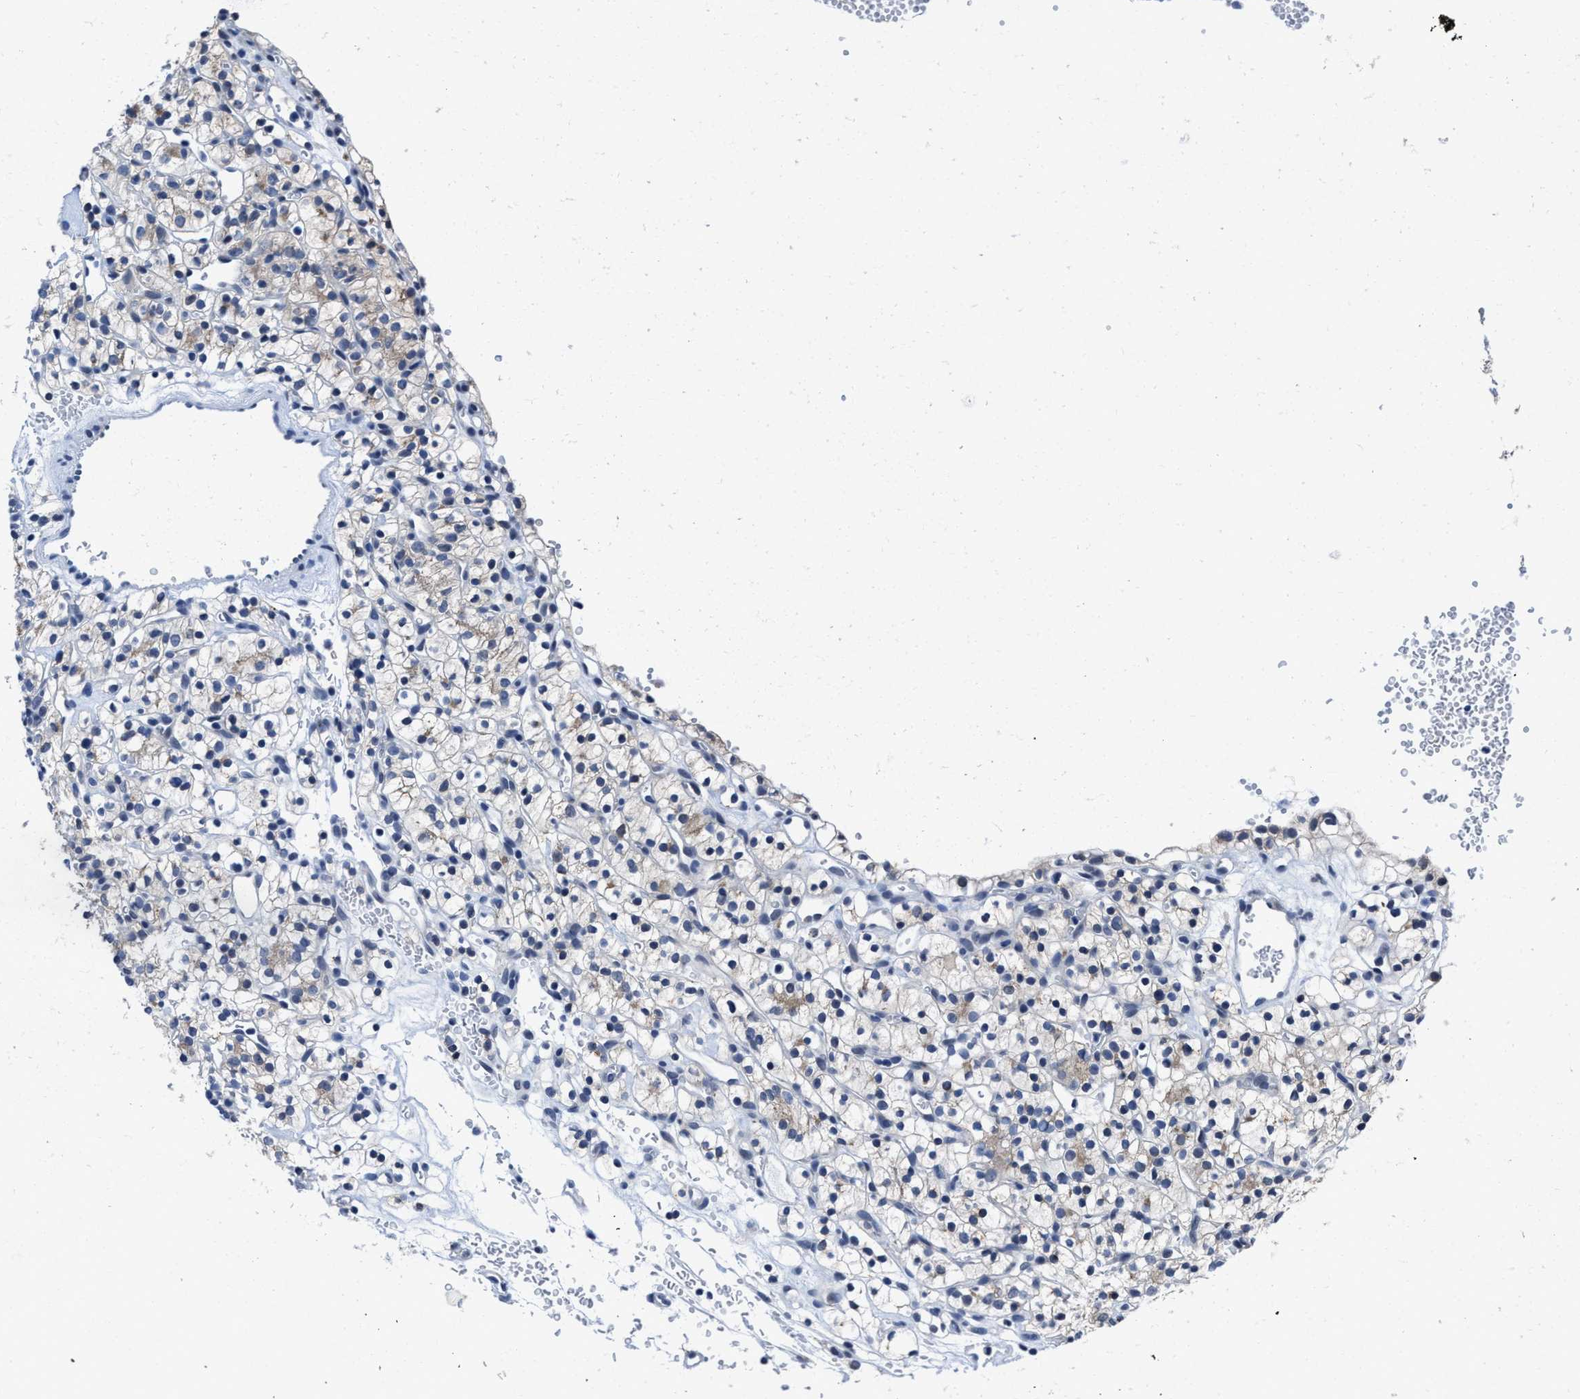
{"staining": {"intensity": "negative", "quantity": "none", "location": "none"}, "tissue": "renal cancer", "cell_type": "Tumor cells", "image_type": "cancer", "snomed": [{"axis": "morphology", "description": "Adenocarcinoma, NOS"}, {"axis": "topography", "description": "Kidney"}], "caption": "Renal cancer was stained to show a protein in brown. There is no significant positivity in tumor cells.", "gene": "HOOK1", "patient": {"sex": "female", "age": 57}}